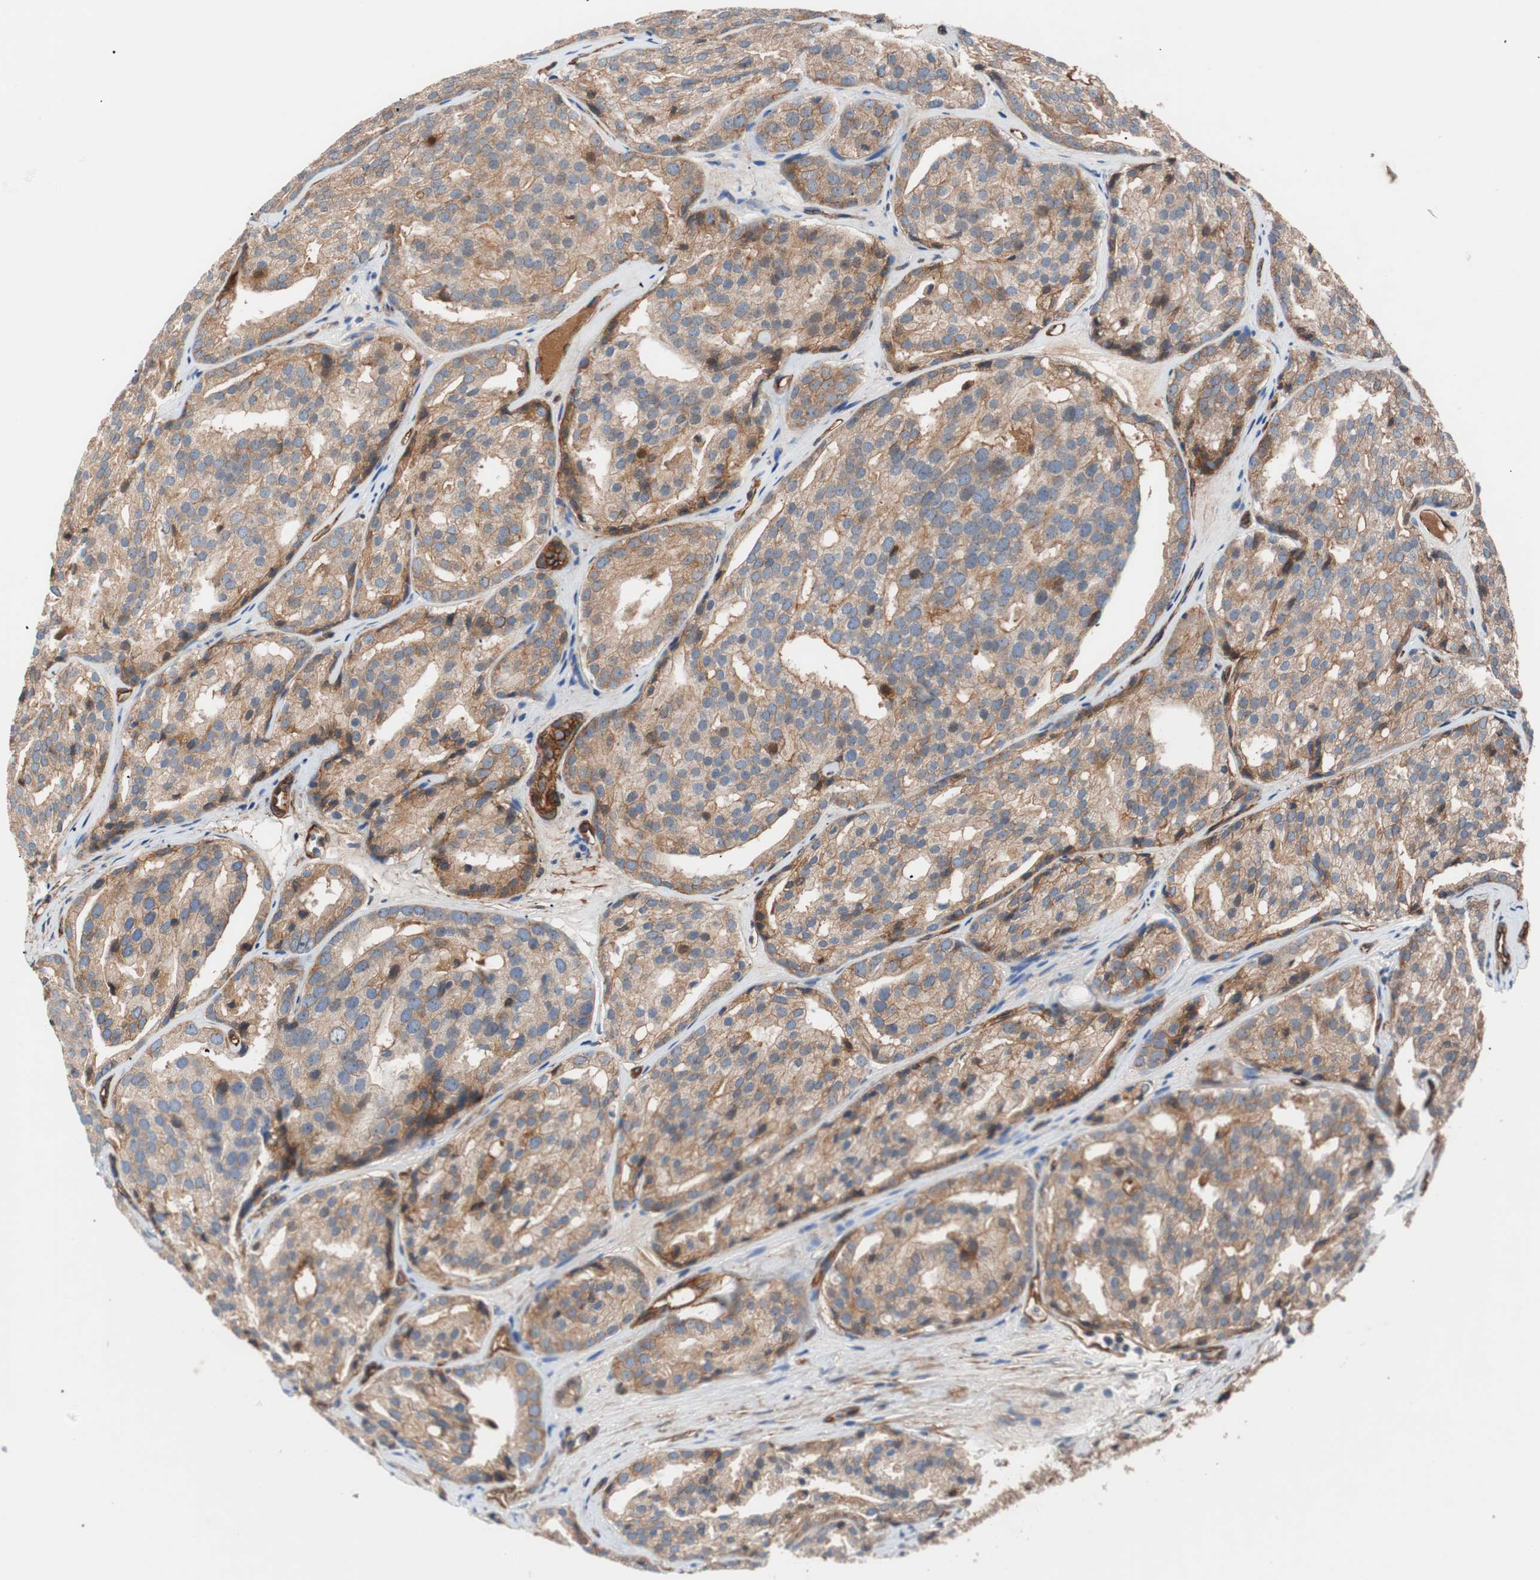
{"staining": {"intensity": "moderate", "quantity": "25%-75%", "location": "cytoplasmic/membranous"}, "tissue": "prostate cancer", "cell_type": "Tumor cells", "image_type": "cancer", "snomed": [{"axis": "morphology", "description": "Adenocarcinoma, High grade"}, {"axis": "topography", "description": "Prostate"}], "caption": "Tumor cells demonstrate moderate cytoplasmic/membranous staining in about 25%-75% of cells in prostate cancer (high-grade adenocarcinoma).", "gene": "SPINT1", "patient": {"sex": "male", "age": 64}}